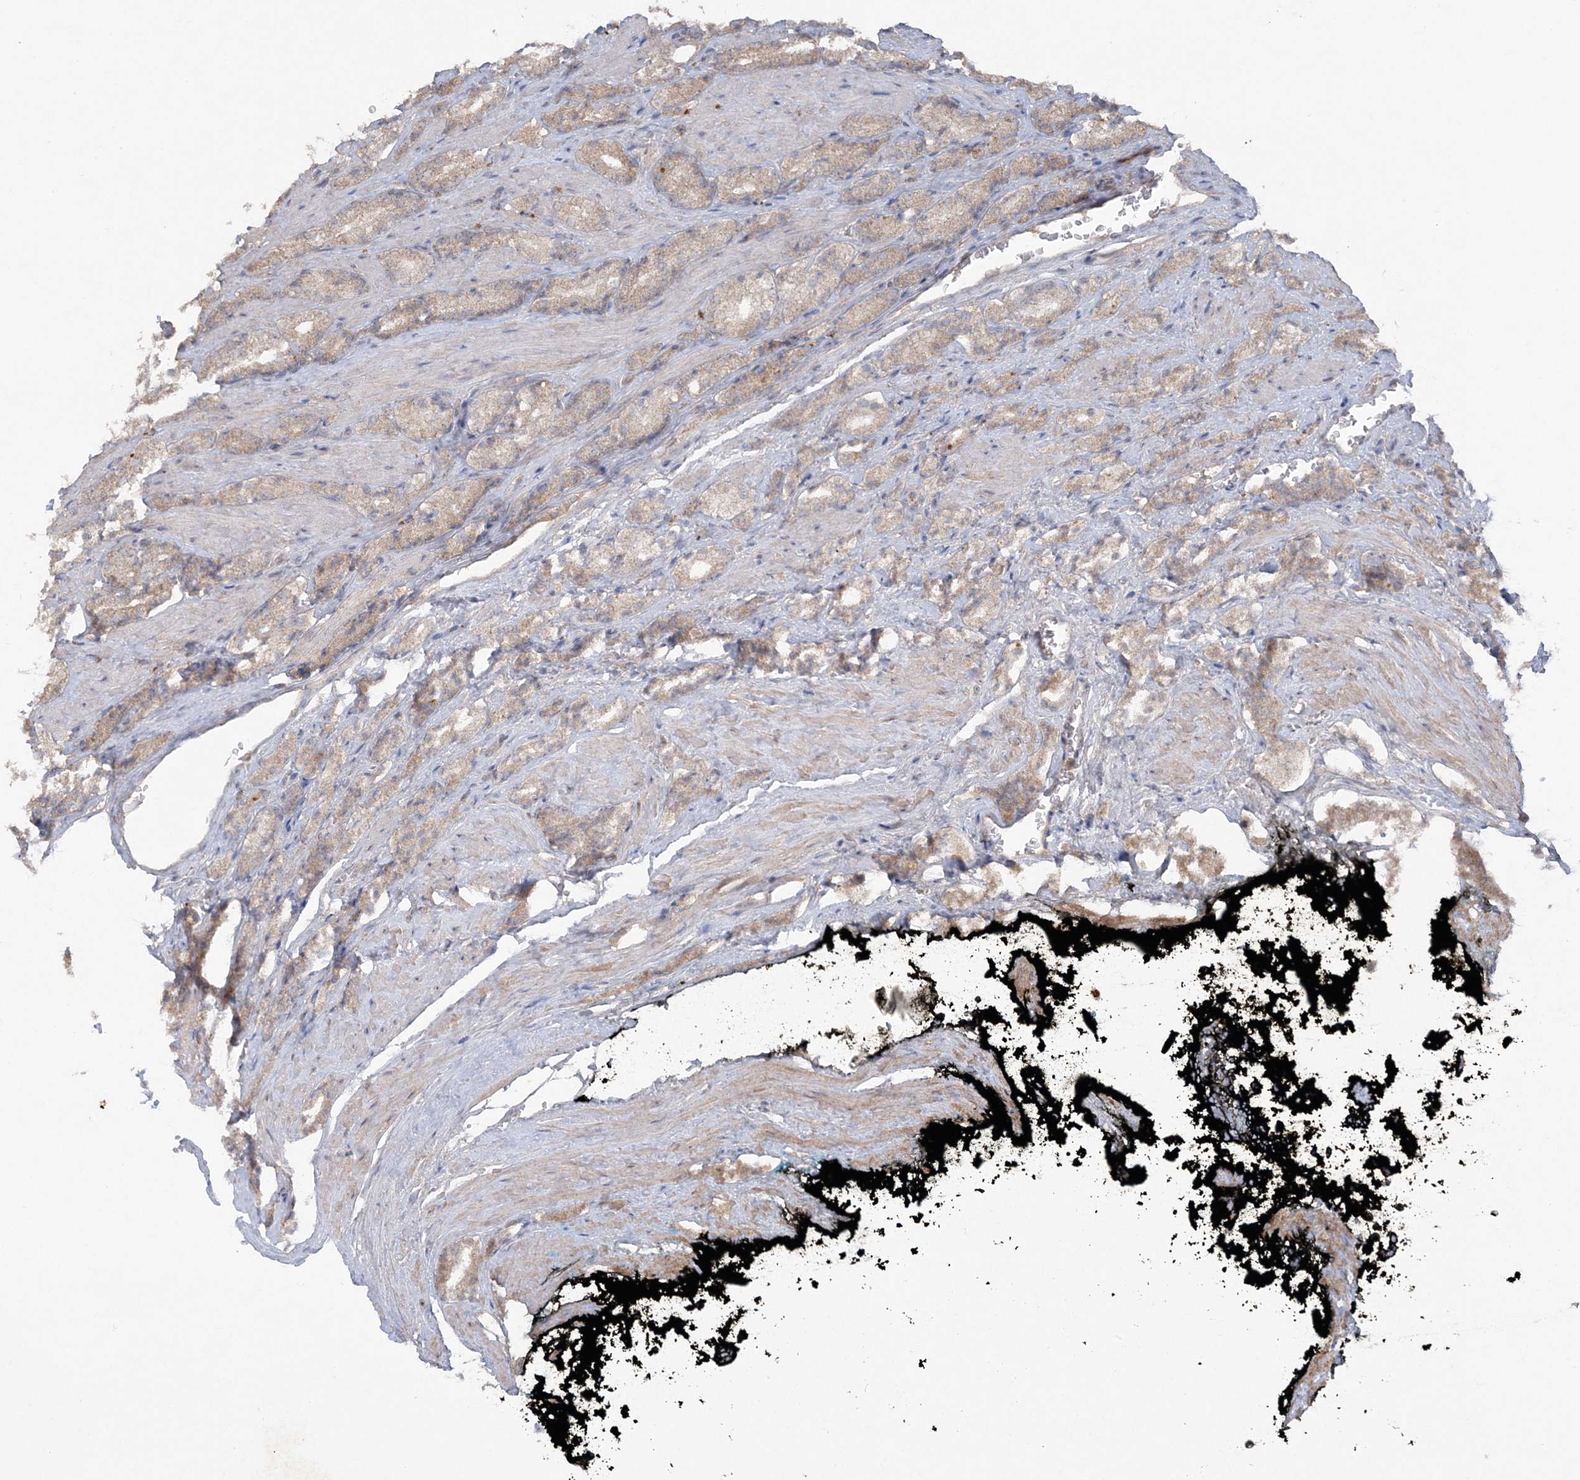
{"staining": {"intensity": "moderate", "quantity": ">75%", "location": "cytoplasmic/membranous"}, "tissue": "prostate cancer", "cell_type": "Tumor cells", "image_type": "cancer", "snomed": [{"axis": "morphology", "description": "Adenocarcinoma, High grade"}, {"axis": "topography", "description": "Prostate"}], "caption": "Immunohistochemical staining of human prostate cancer (high-grade adenocarcinoma) reveals moderate cytoplasmic/membranous protein staining in about >75% of tumor cells.", "gene": "C1RL", "patient": {"sex": "male", "age": 71}}